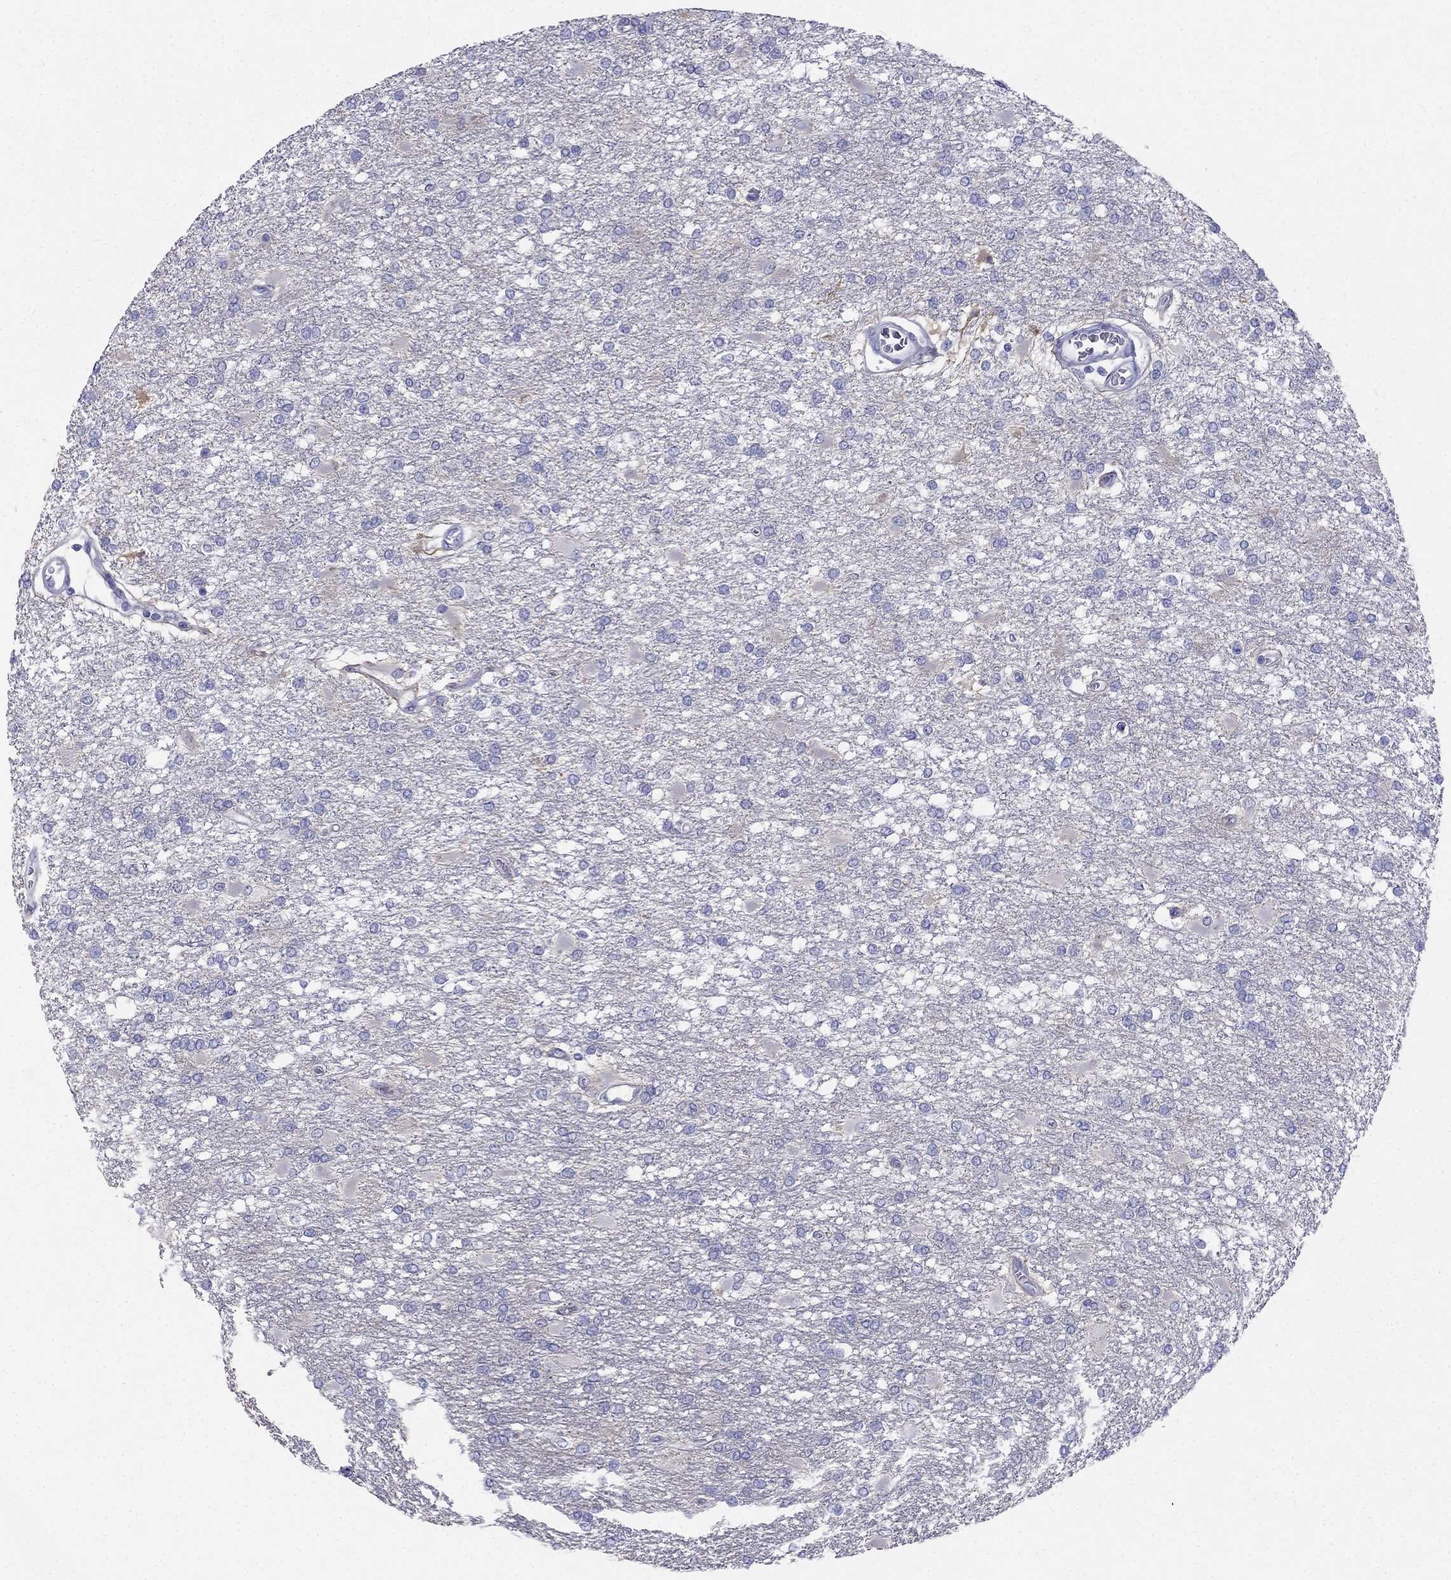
{"staining": {"intensity": "negative", "quantity": "none", "location": "none"}, "tissue": "glioma", "cell_type": "Tumor cells", "image_type": "cancer", "snomed": [{"axis": "morphology", "description": "Glioma, malignant, High grade"}, {"axis": "topography", "description": "Cerebral cortex"}], "caption": "DAB immunohistochemical staining of malignant glioma (high-grade) exhibits no significant expression in tumor cells. (DAB immunohistochemistry (IHC) visualized using brightfield microscopy, high magnification).", "gene": "RFLNA", "patient": {"sex": "male", "age": 79}}